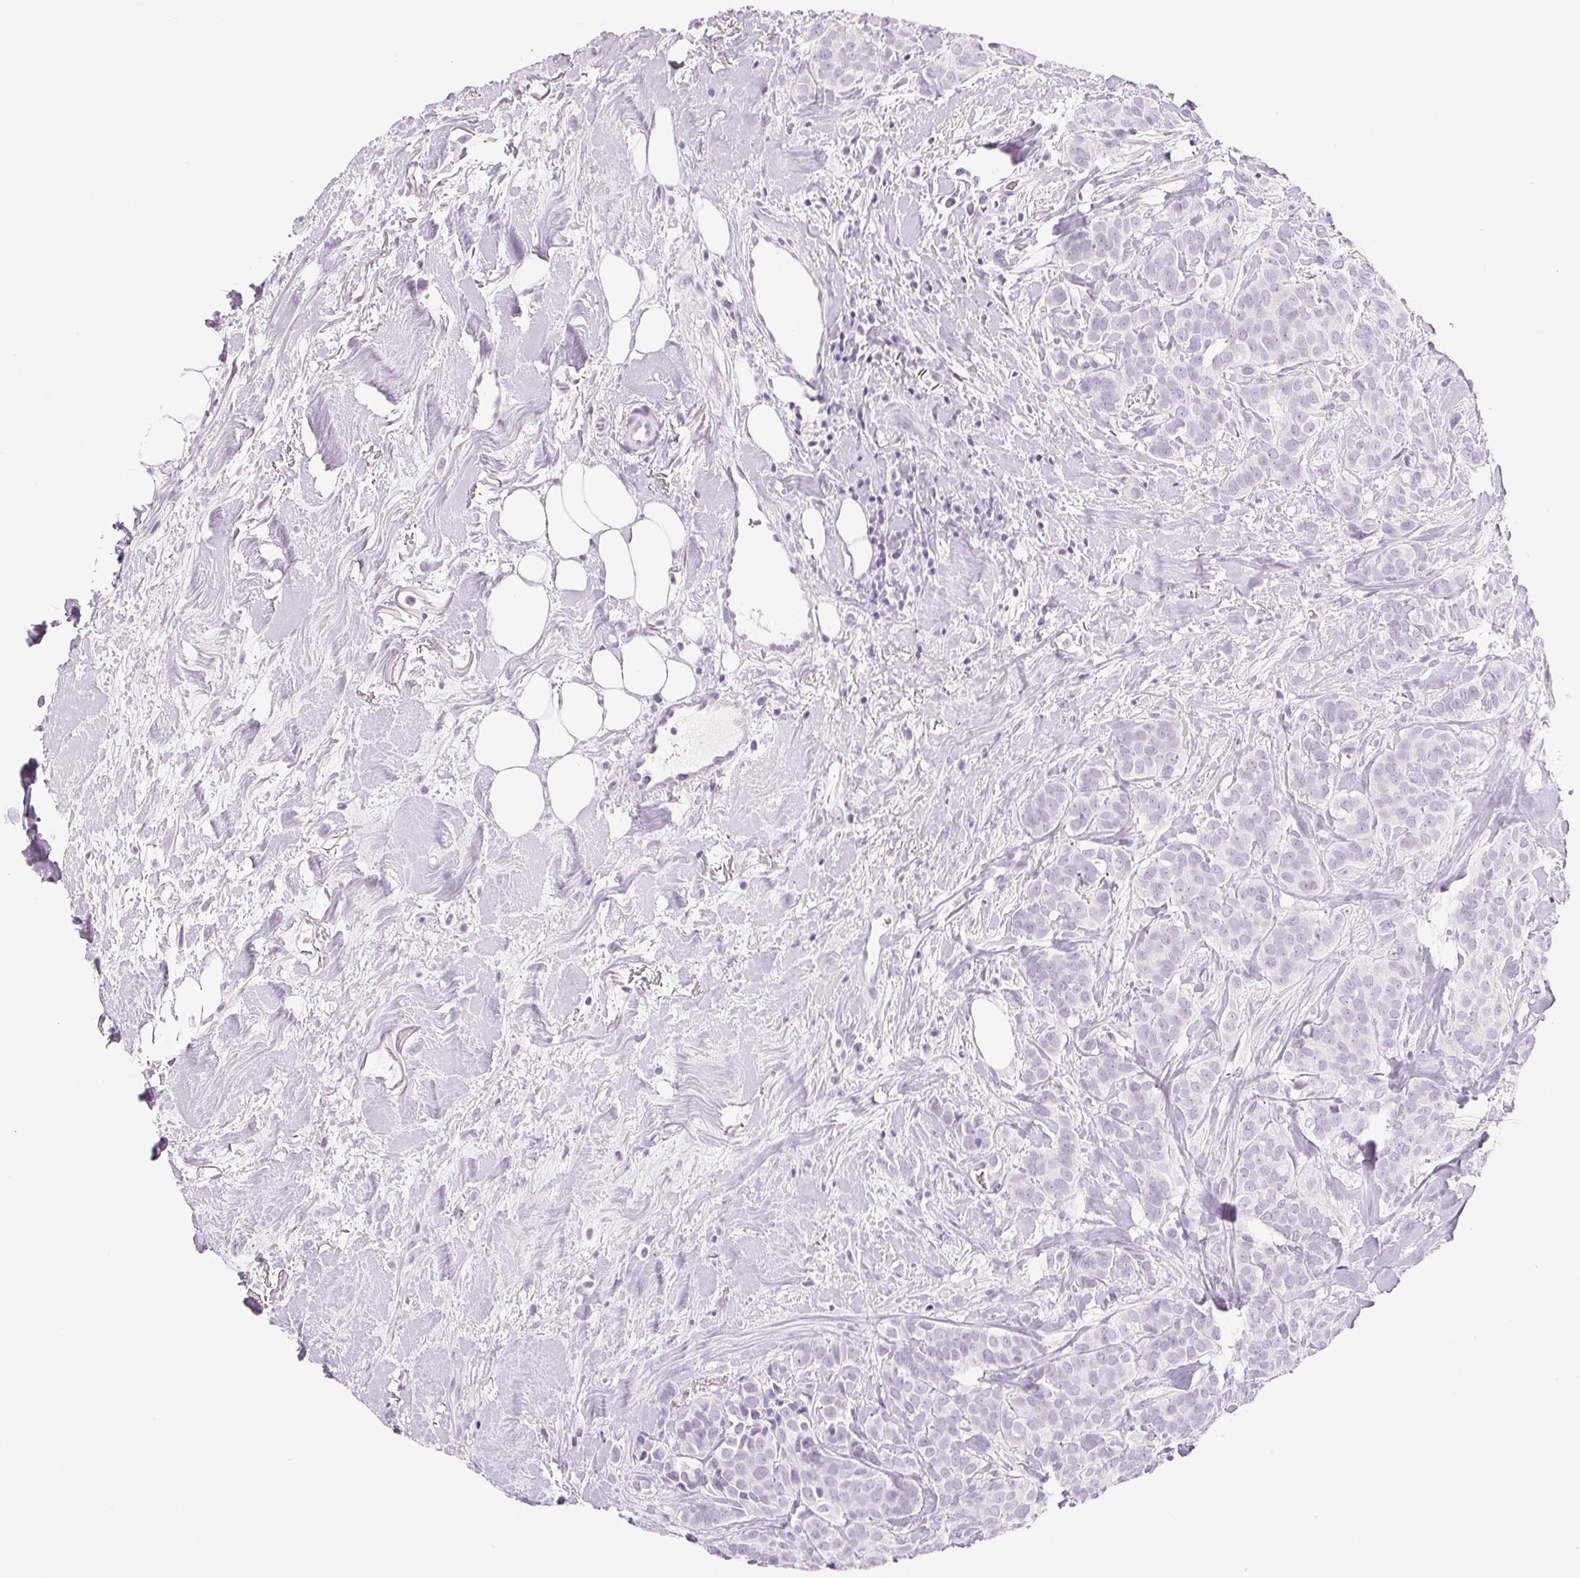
{"staining": {"intensity": "negative", "quantity": "none", "location": "none"}, "tissue": "breast cancer", "cell_type": "Tumor cells", "image_type": "cancer", "snomed": [{"axis": "morphology", "description": "Duct carcinoma"}, {"axis": "topography", "description": "Breast"}], "caption": "This is an IHC micrograph of breast invasive ductal carcinoma. There is no staining in tumor cells.", "gene": "EHHADH", "patient": {"sex": "female", "age": 84}}